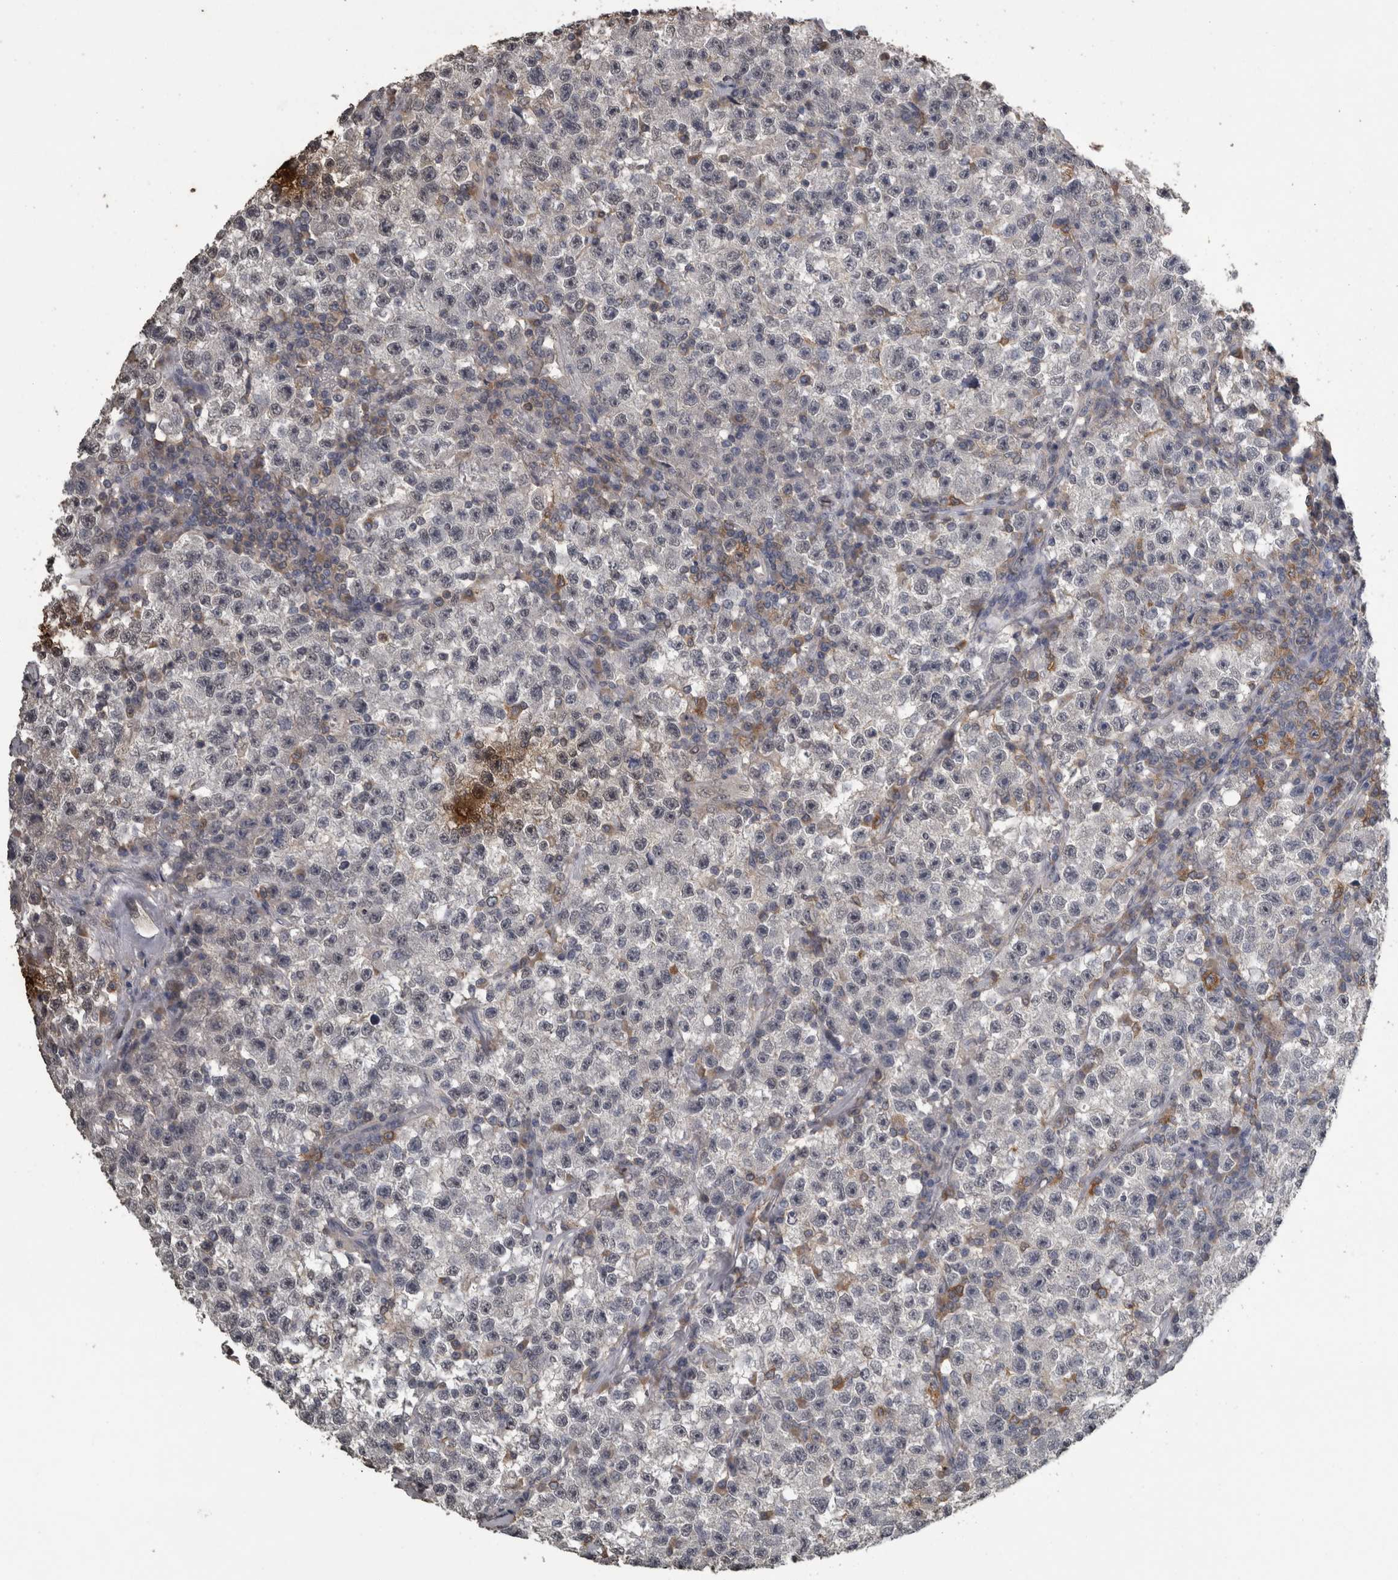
{"staining": {"intensity": "negative", "quantity": "none", "location": "none"}, "tissue": "testis cancer", "cell_type": "Tumor cells", "image_type": "cancer", "snomed": [{"axis": "morphology", "description": "Seminoma, NOS"}, {"axis": "topography", "description": "Testis"}], "caption": "Testis cancer (seminoma) was stained to show a protein in brown. There is no significant staining in tumor cells. (Immunohistochemistry (ihc), brightfield microscopy, high magnification).", "gene": "PIK3AP1", "patient": {"sex": "male", "age": 22}}